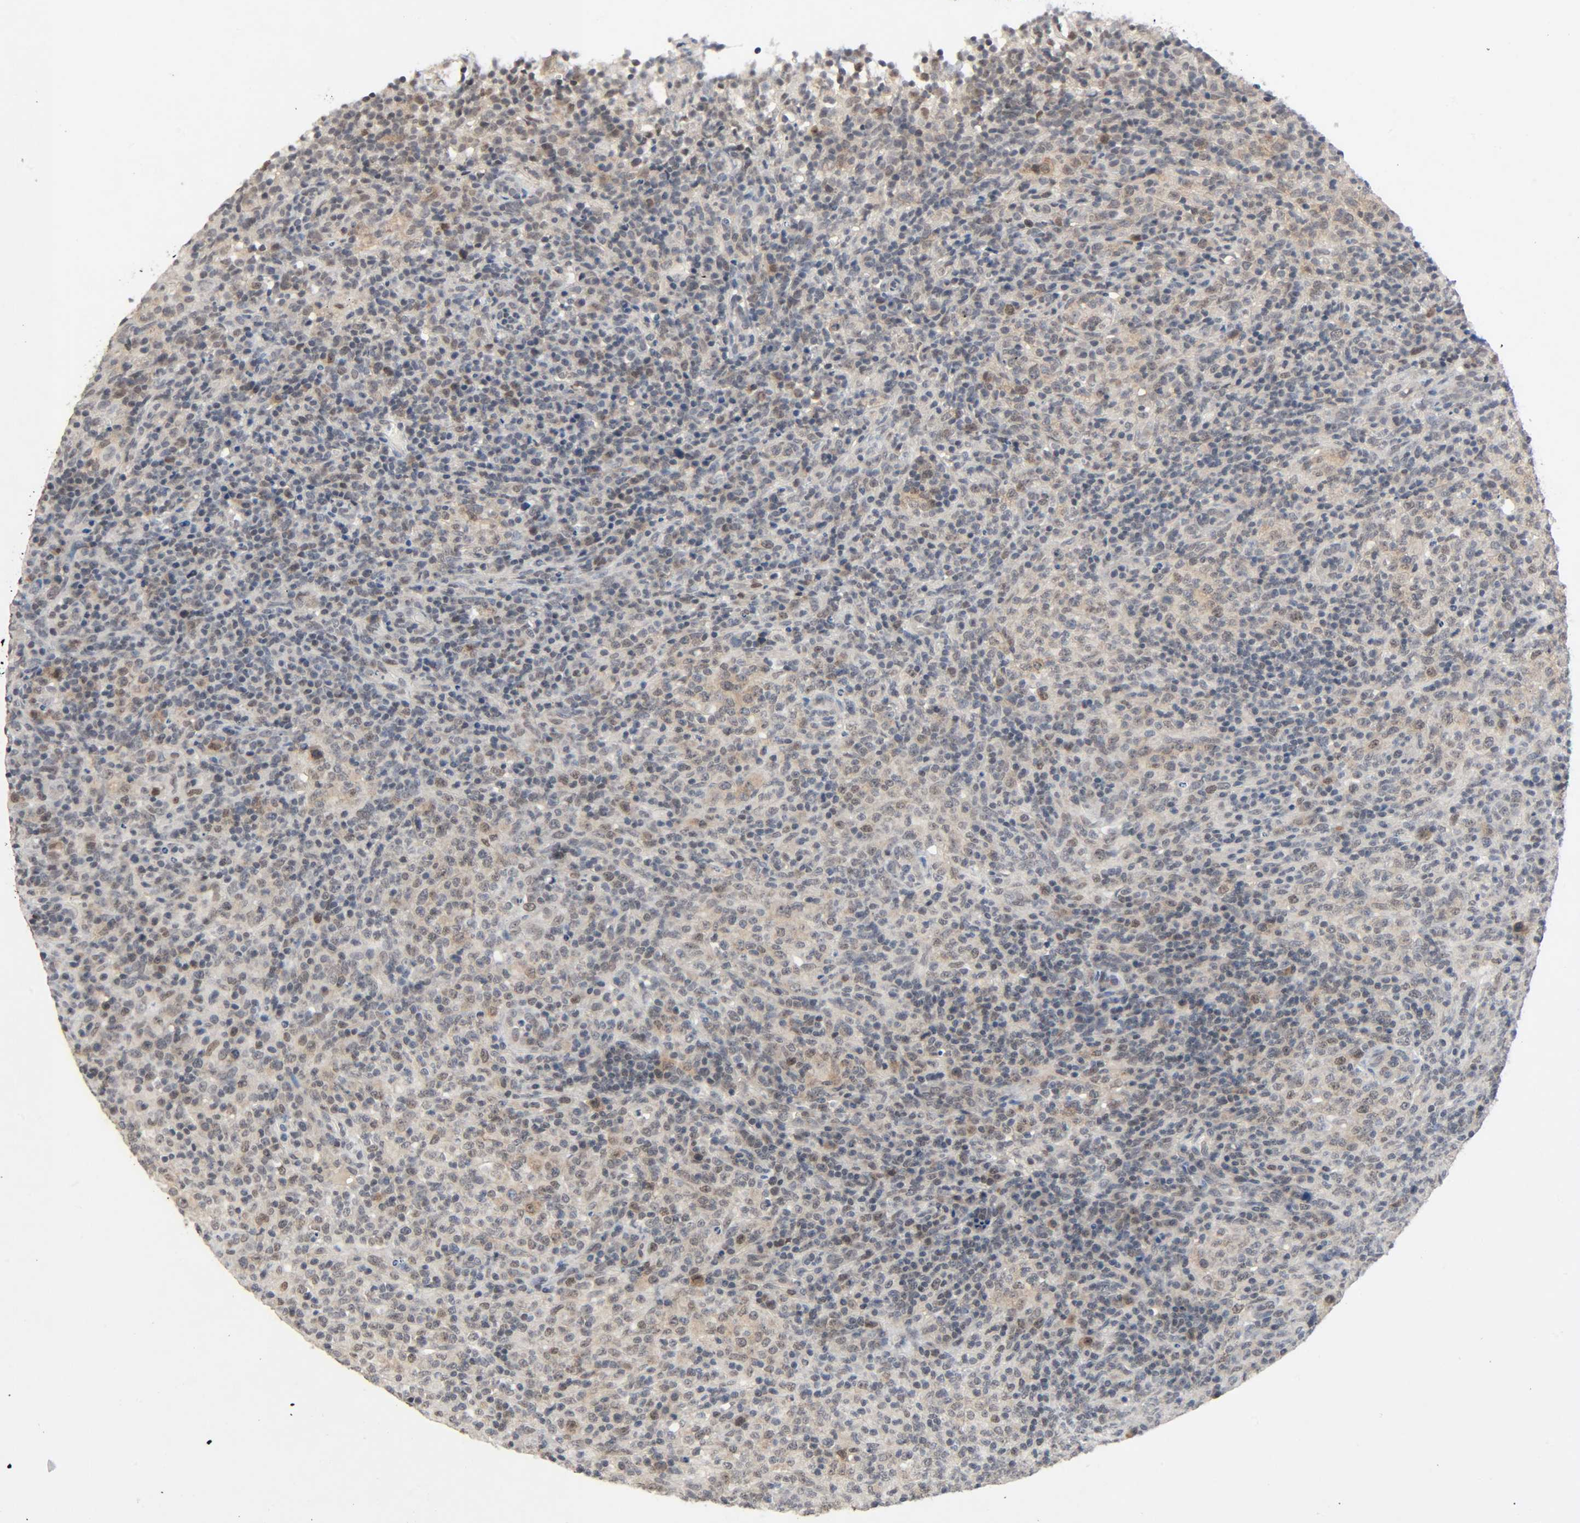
{"staining": {"intensity": "moderate", "quantity": "25%-75%", "location": "cytoplasmic/membranous,nuclear"}, "tissue": "lymphoma", "cell_type": "Tumor cells", "image_type": "cancer", "snomed": [{"axis": "morphology", "description": "Malignant lymphoma, non-Hodgkin's type, High grade"}, {"axis": "topography", "description": "Lymph node"}], "caption": "Human lymphoma stained for a protein (brown) shows moderate cytoplasmic/membranous and nuclear positive positivity in about 25%-75% of tumor cells.", "gene": "MAPKAPK5", "patient": {"sex": "female", "age": 76}}